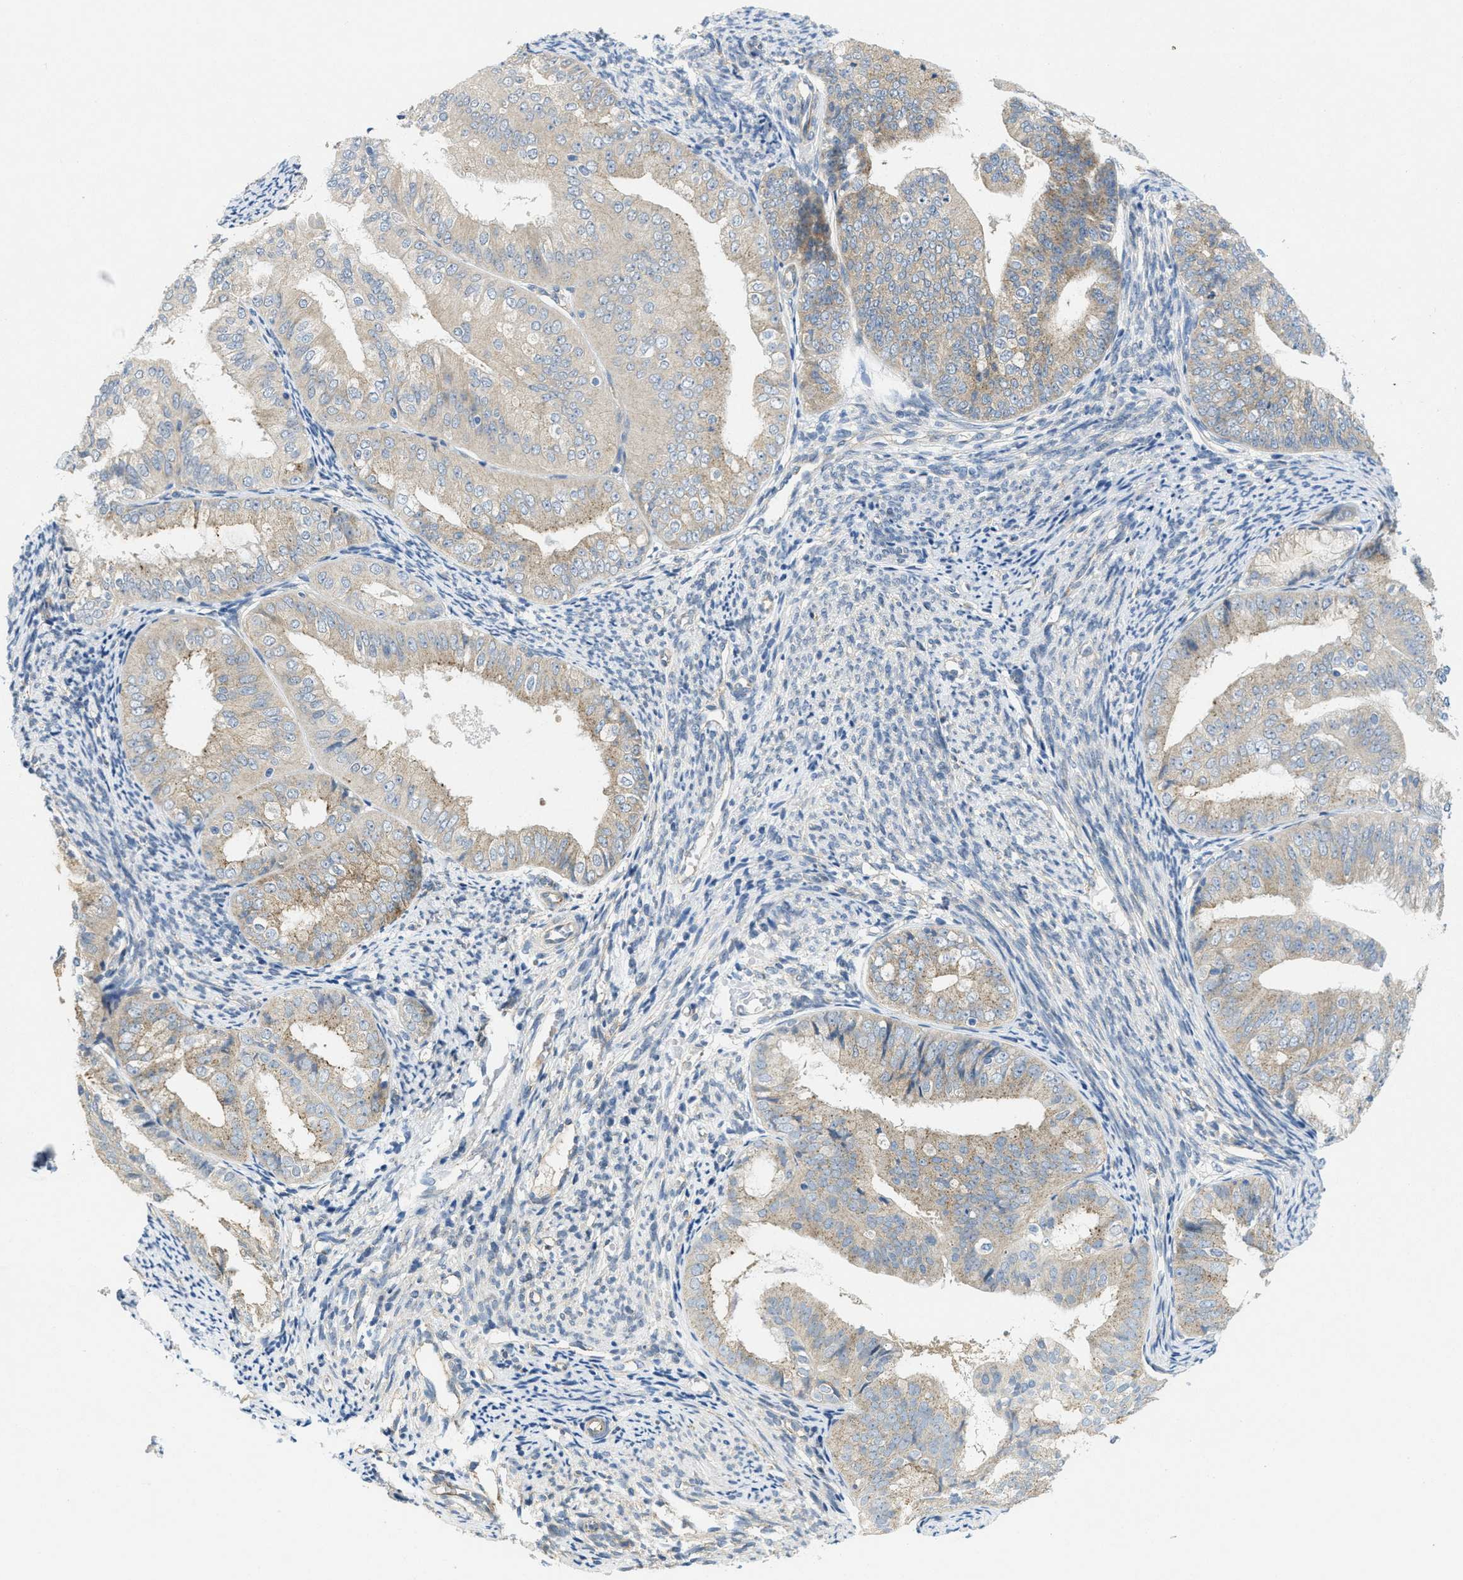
{"staining": {"intensity": "weak", "quantity": "<25%", "location": "cytoplasmic/membranous"}, "tissue": "endometrial cancer", "cell_type": "Tumor cells", "image_type": "cancer", "snomed": [{"axis": "morphology", "description": "Adenocarcinoma, NOS"}, {"axis": "topography", "description": "Endometrium"}], "caption": "The image demonstrates no significant staining in tumor cells of endometrial adenocarcinoma.", "gene": "ZFYVE9", "patient": {"sex": "female", "age": 63}}